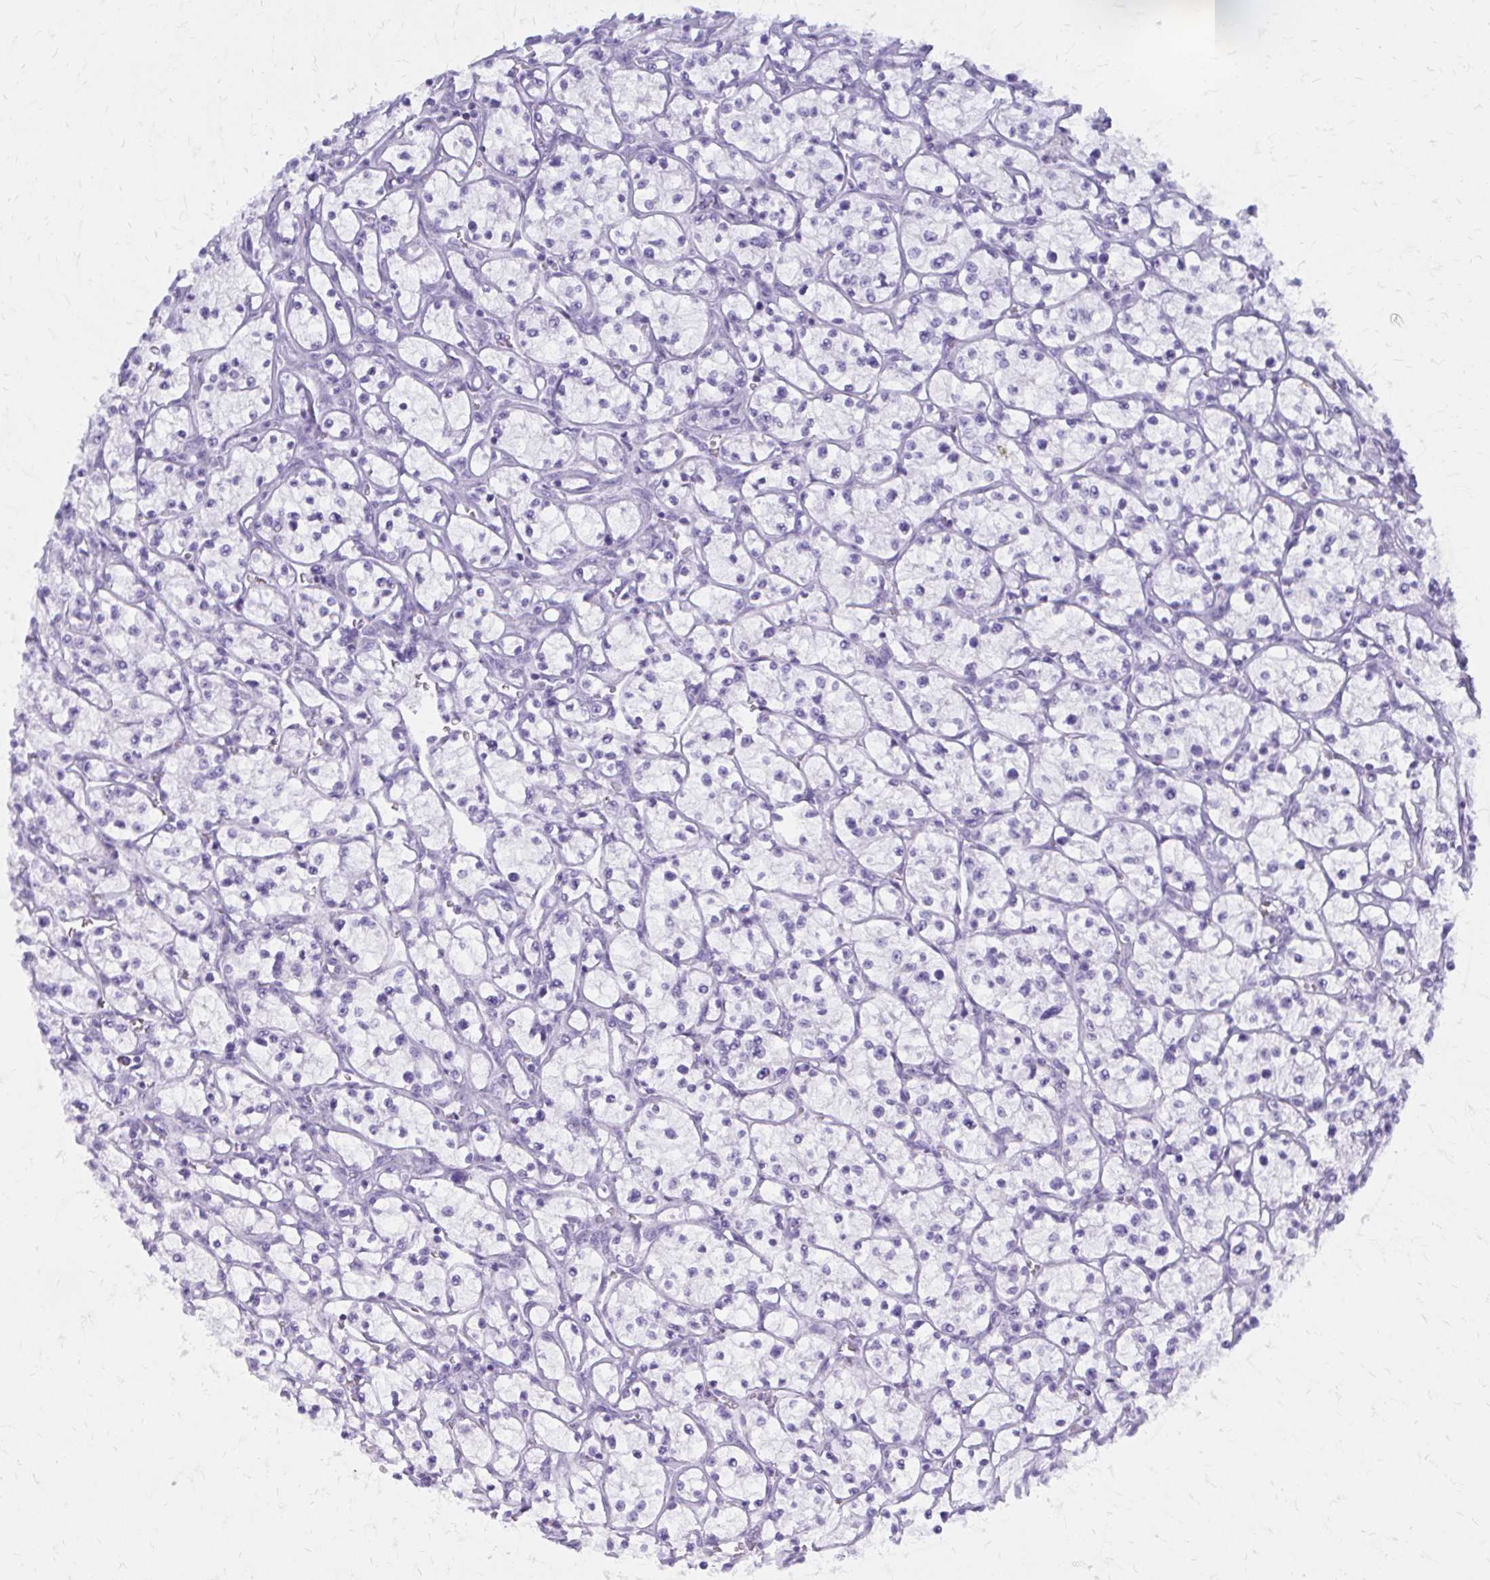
{"staining": {"intensity": "negative", "quantity": "none", "location": "none"}, "tissue": "renal cancer", "cell_type": "Tumor cells", "image_type": "cancer", "snomed": [{"axis": "morphology", "description": "Adenocarcinoma, NOS"}, {"axis": "topography", "description": "Kidney"}], "caption": "High power microscopy micrograph of an immunohistochemistry (IHC) image of renal cancer, revealing no significant expression in tumor cells. (DAB (3,3'-diaminobenzidine) immunohistochemistry (IHC) with hematoxylin counter stain).", "gene": "GFAP", "patient": {"sex": "female", "age": 64}}